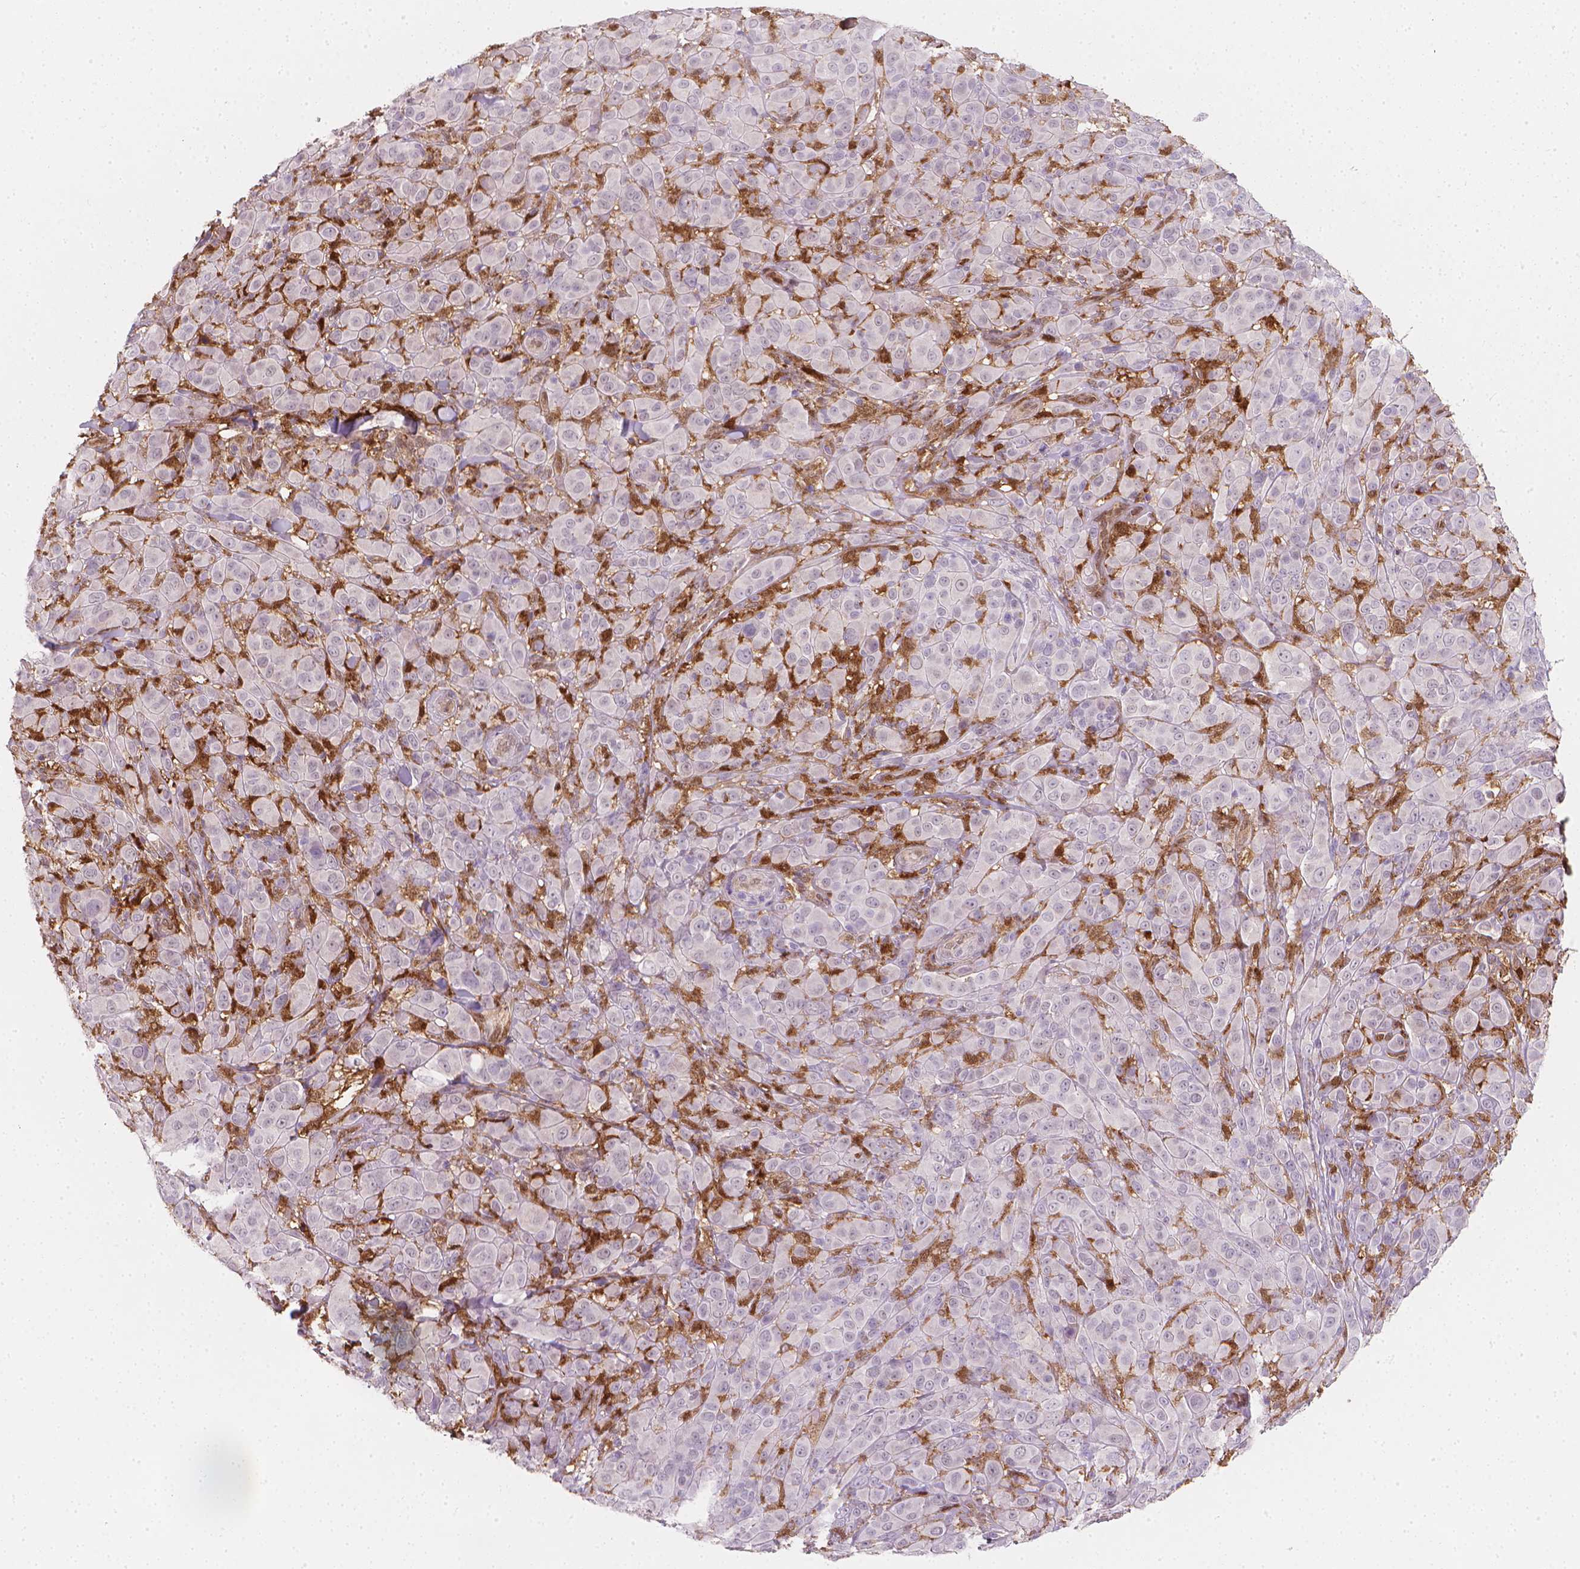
{"staining": {"intensity": "negative", "quantity": "none", "location": "none"}, "tissue": "melanoma", "cell_type": "Tumor cells", "image_type": "cancer", "snomed": [{"axis": "morphology", "description": "Malignant melanoma, NOS"}, {"axis": "topography", "description": "Skin"}], "caption": "A high-resolution histopathology image shows immunohistochemistry staining of melanoma, which reveals no significant positivity in tumor cells. (DAB (3,3'-diaminobenzidine) IHC visualized using brightfield microscopy, high magnification).", "gene": "TNFAIP2", "patient": {"sex": "female", "age": 87}}